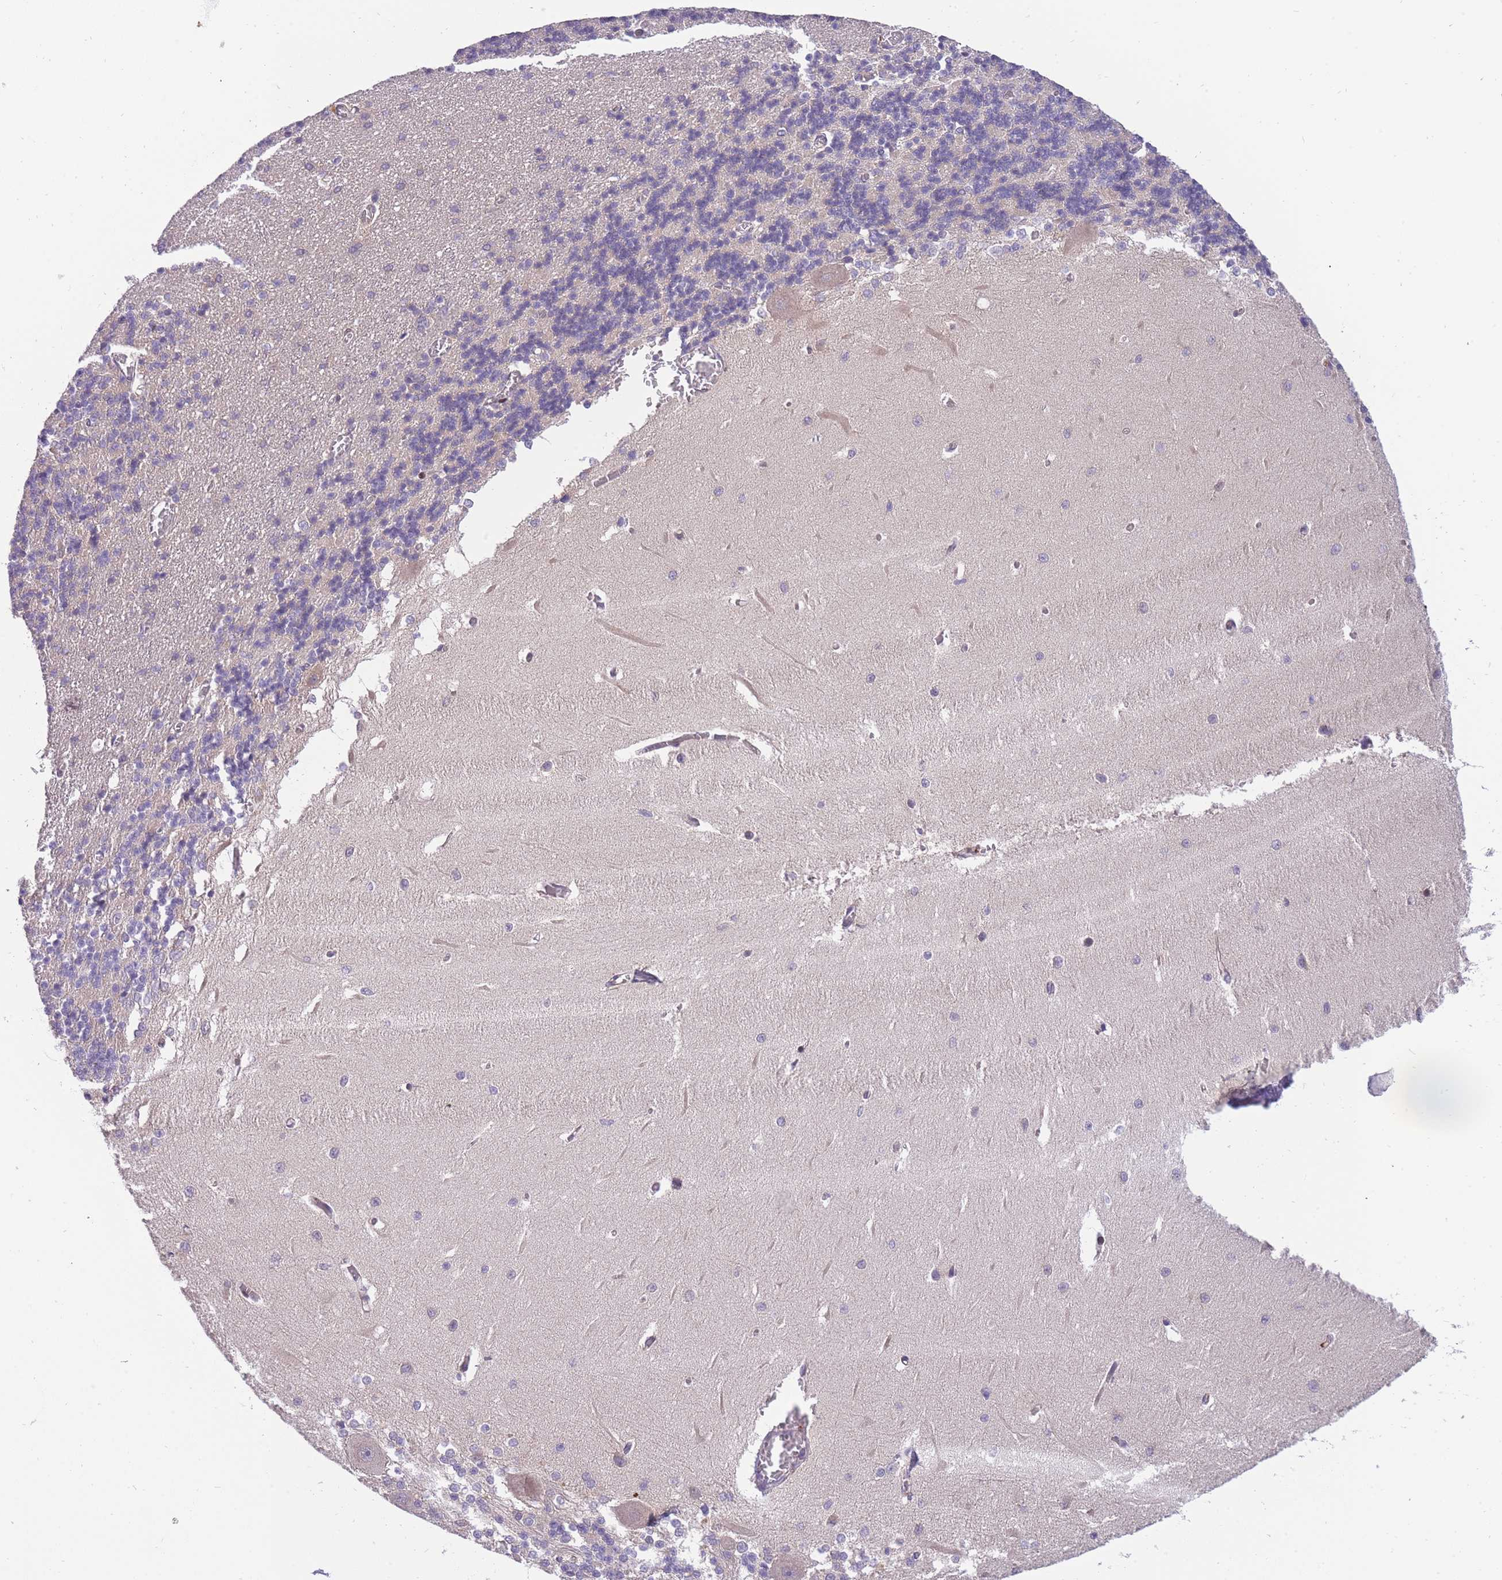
{"staining": {"intensity": "negative", "quantity": "none", "location": "none"}, "tissue": "cerebellum", "cell_type": "Cells in granular layer", "image_type": "normal", "snomed": [{"axis": "morphology", "description": "Normal tissue, NOS"}, {"axis": "topography", "description": "Cerebellum"}], "caption": "DAB immunohistochemical staining of benign cerebellum demonstrates no significant expression in cells in granular layer.", "gene": "CRYGN", "patient": {"sex": "male", "age": 37}}